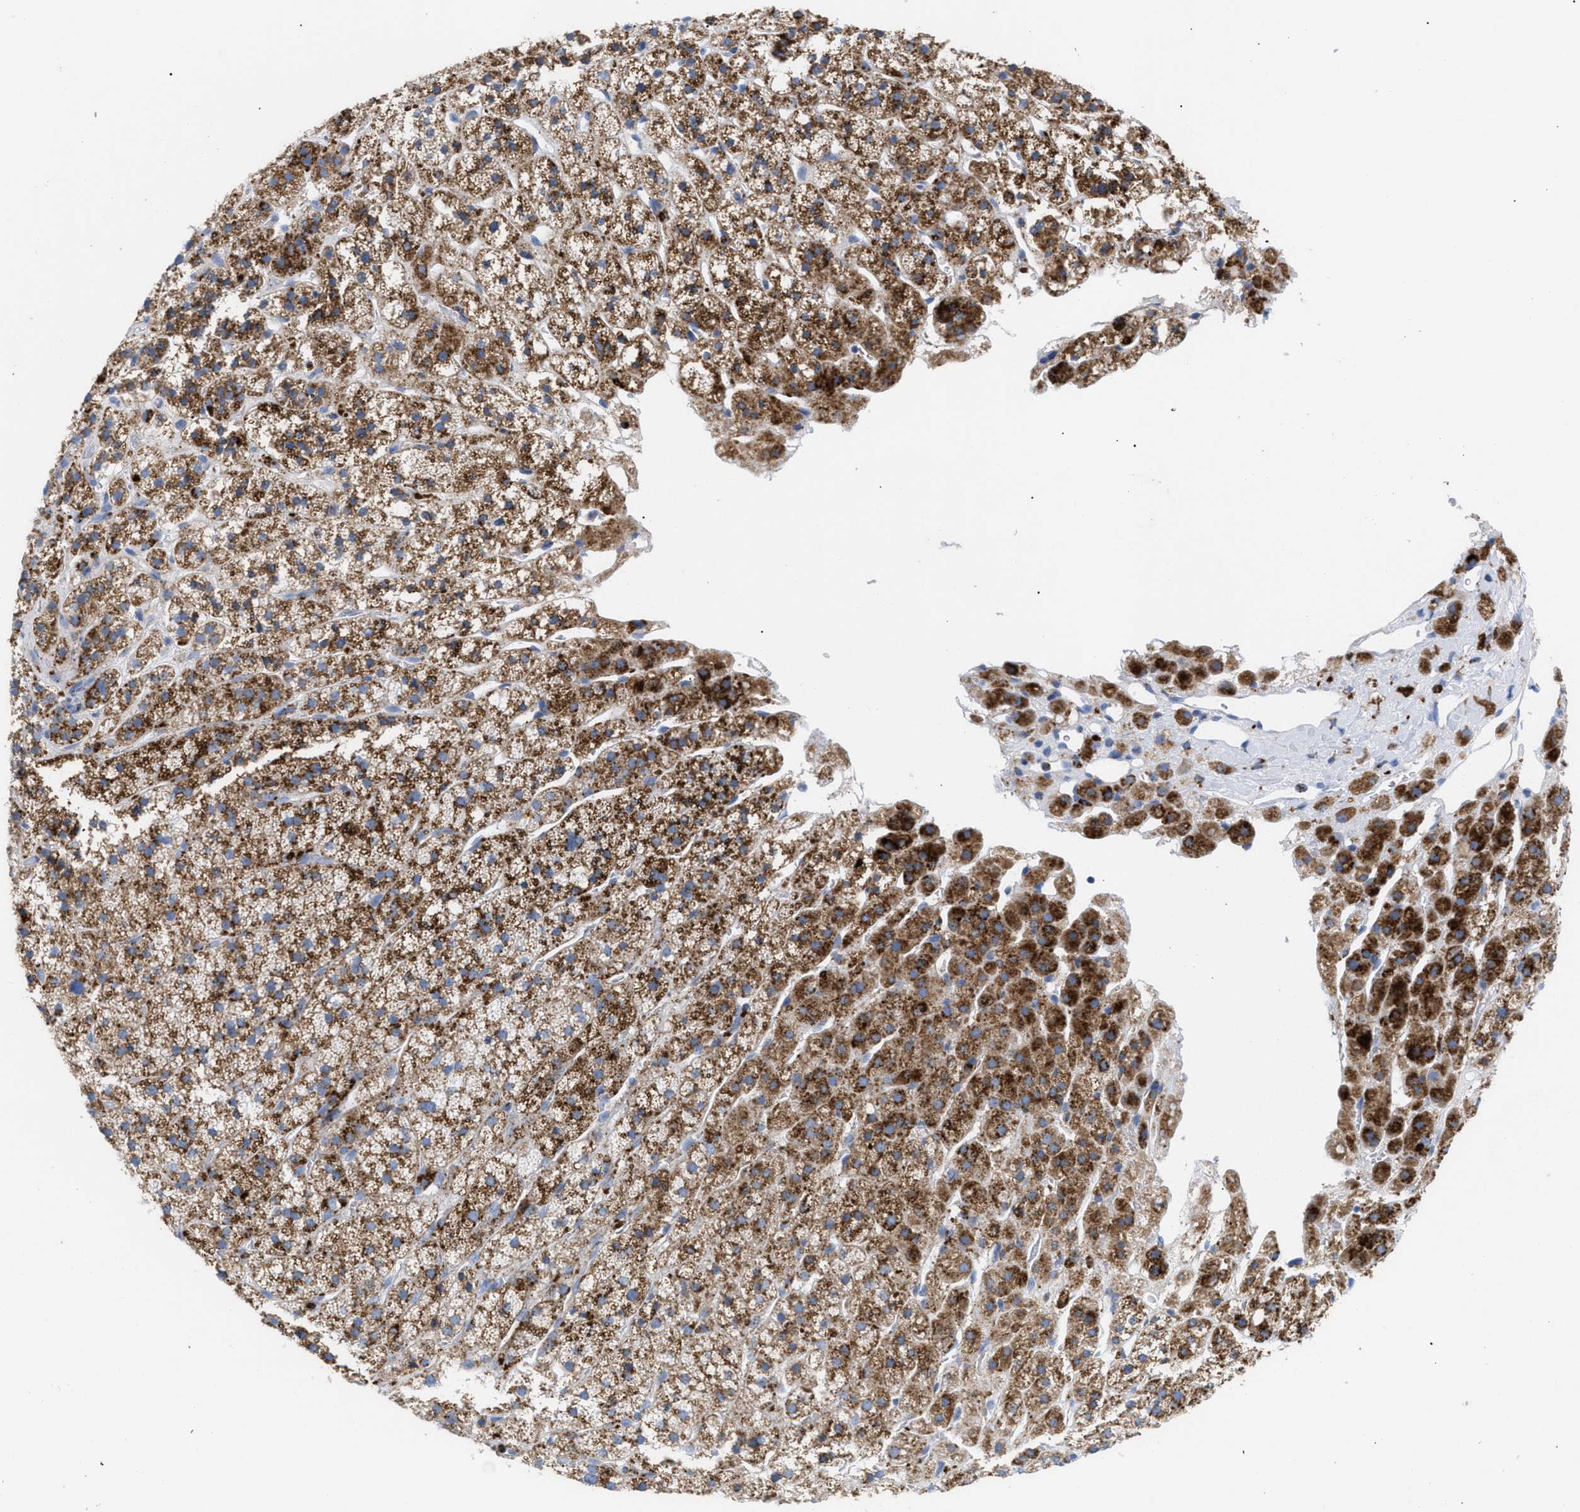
{"staining": {"intensity": "strong", "quantity": "25%-75%", "location": "cytoplasmic/membranous"}, "tissue": "adrenal gland", "cell_type": "Glandular cells", "image_type": "normal", "snomed": [{"axis": "morphology", "description": "Normal tissue, NOS"}, {"axis": "topography", "description": "Adrenal gland"}], "caption": "Immunohistochemical staining of benign adrenal gland exhibits strong cytoplasmic/membranous protein staining in about 25%-75% of glandular cells.", "gene": "DRAM2", "patient": {"sex": "male", "age": 56}}